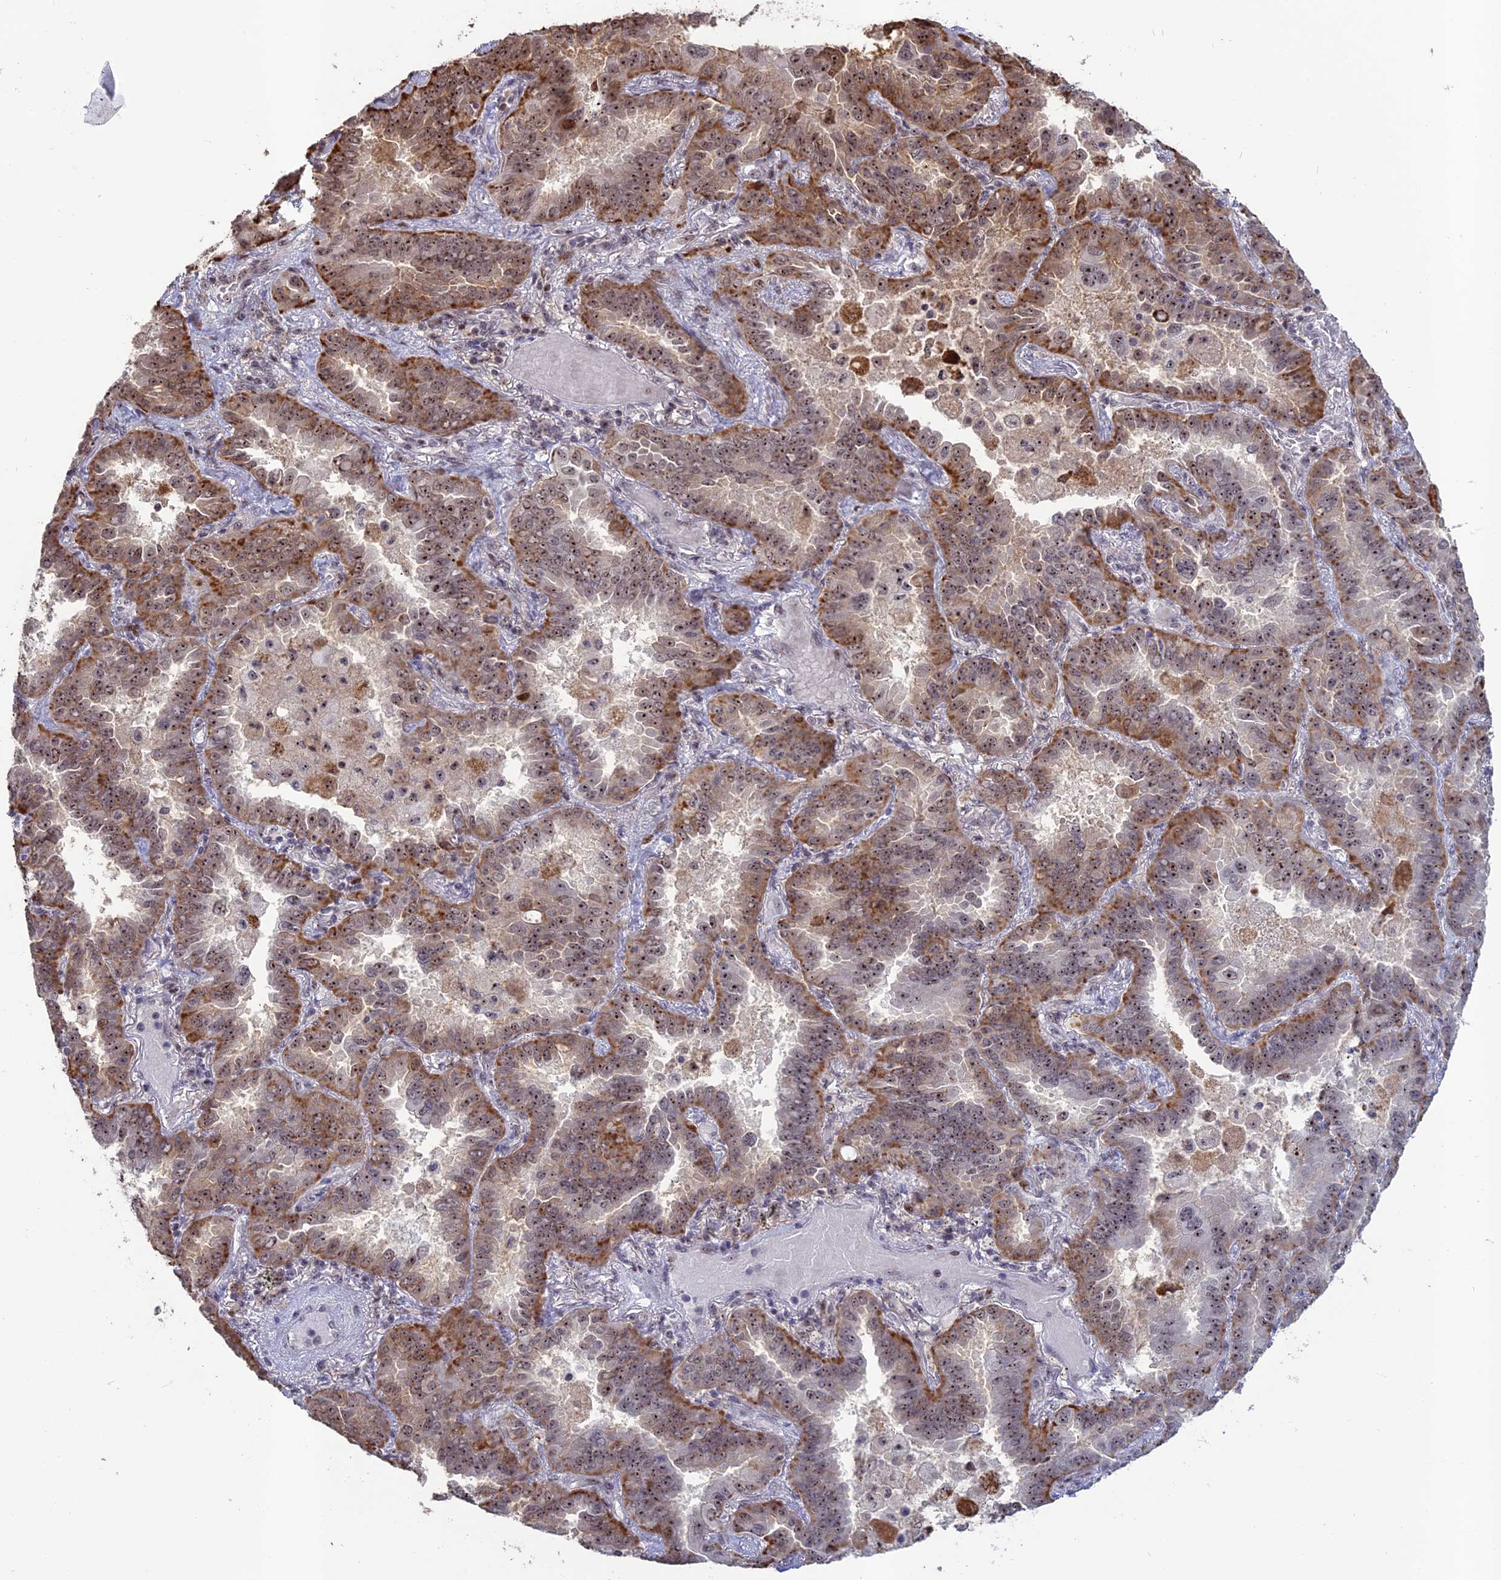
{"staining": {"intensity": "strong", "quantity": ">75%", "location": "cytoplasmic/membranous,nuclear"}, "tissue": "lung cancer", "cell_type": "Tumor cells", "image_type": "cancer", "snomed": [{"axis": "morphology", "description": "Adenocarcinoma, NOS"}, {"axis": "topography", "description": "Lung"}], "caption": "Immunohistochemistry (IHC) image of lung adenocarcinoma stained for a protein (brown), which shows high levels of strong cytoplasmic/membranous and nuclear staining in approximately >75% of tumor cells.", "gene": "FAM131A", "patient": {"sex": "male", "age": 64}}